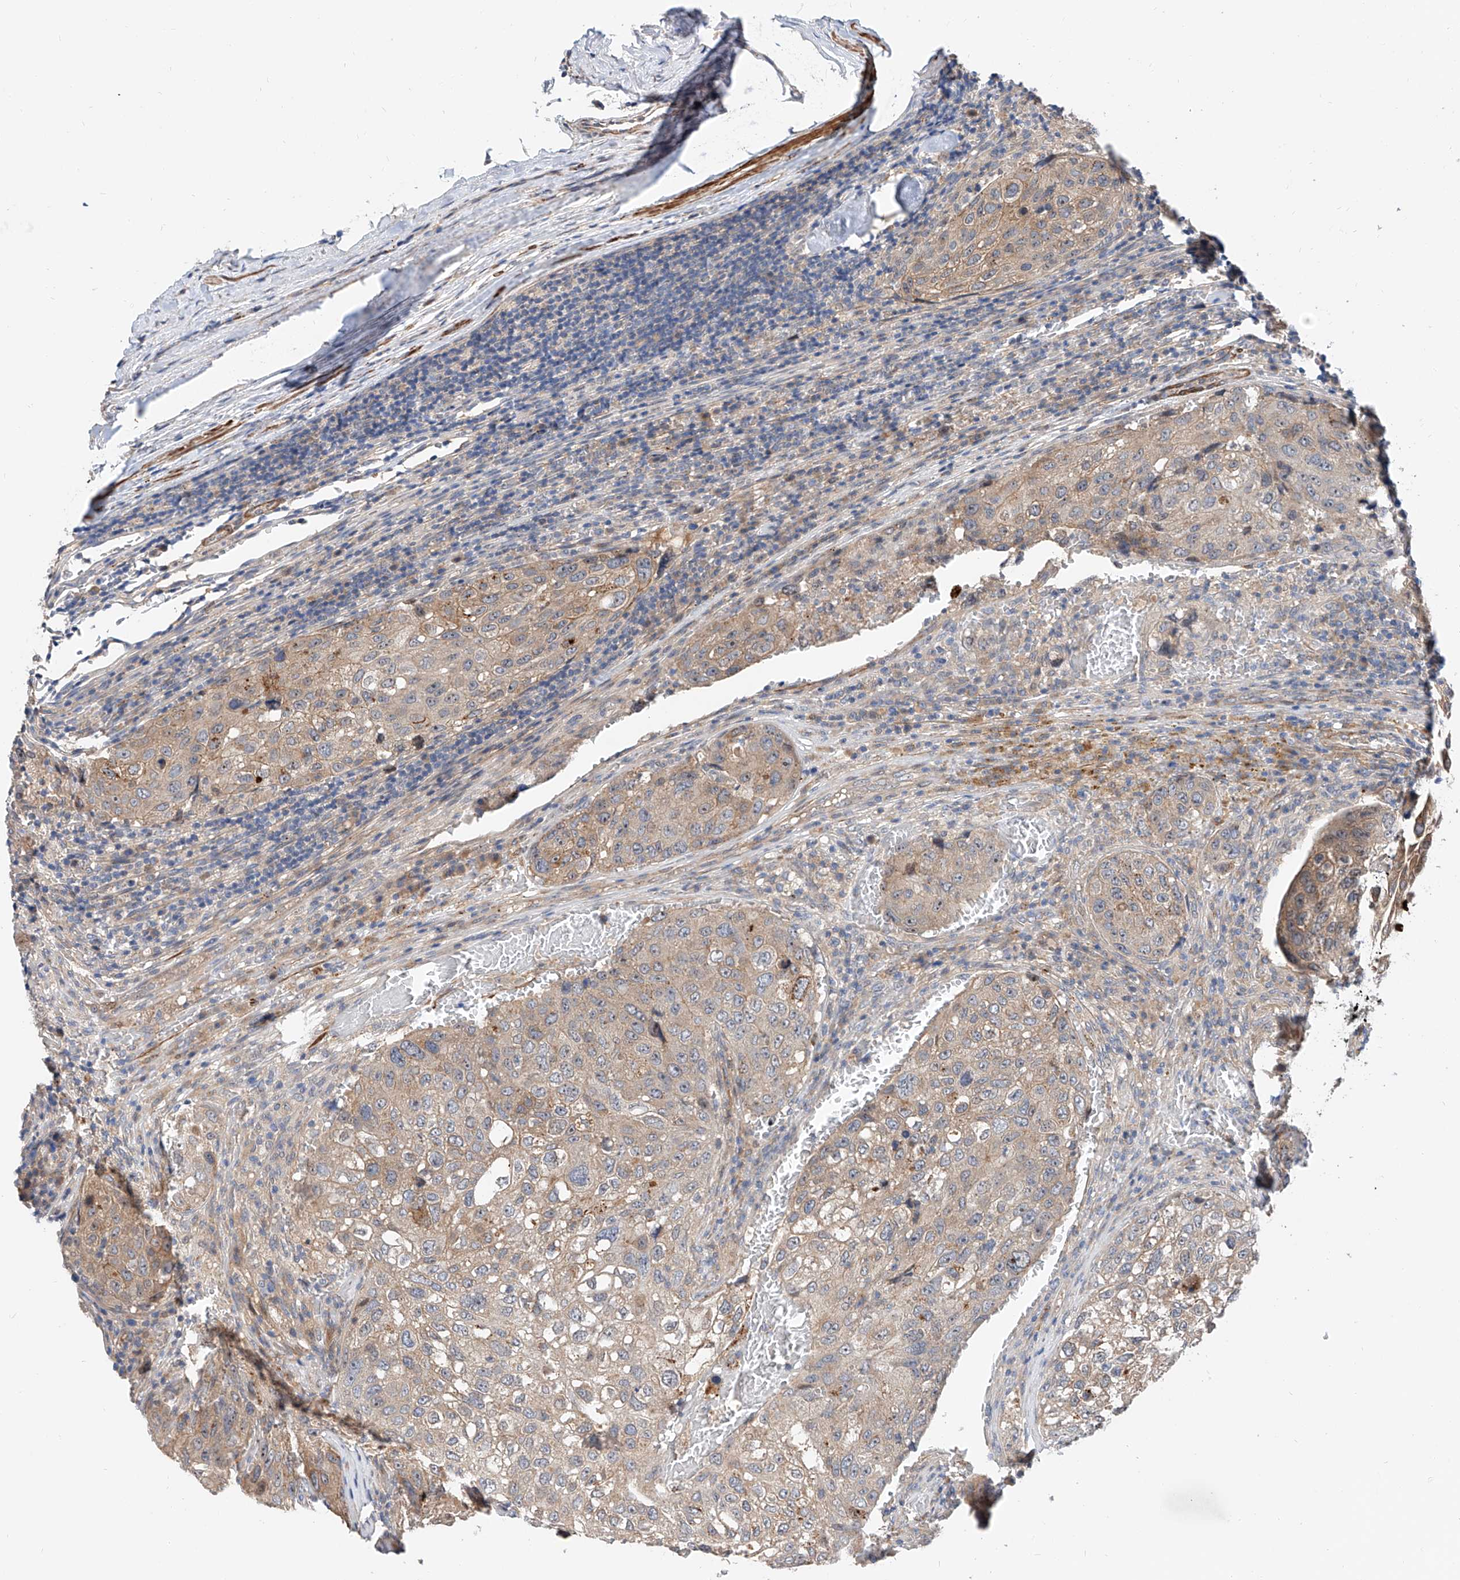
{"staining": {"intensity": "weak", "quantity": "25%-75%", "location": "cytoplasmic/membranous"}, "tissue": "urothelial cancer", "cell_type": "Tumor cells", "image_type": "cancer", "snomed": [{"axis": "morphology", "description": "Urothelial carcinoma, High grade"}, {"axis": "topography", "description": "Lymph node"}, {"axis": "topography", "description": "Urinary bladder"}], "caption": "A low amount of weak cytoplasmic/membranous staining is identified in about 25%-75% of tumor cells in urothelial cancer tissue.", "gene": "MAGEE2", "patient": {"sex": "male", "age": 51}}